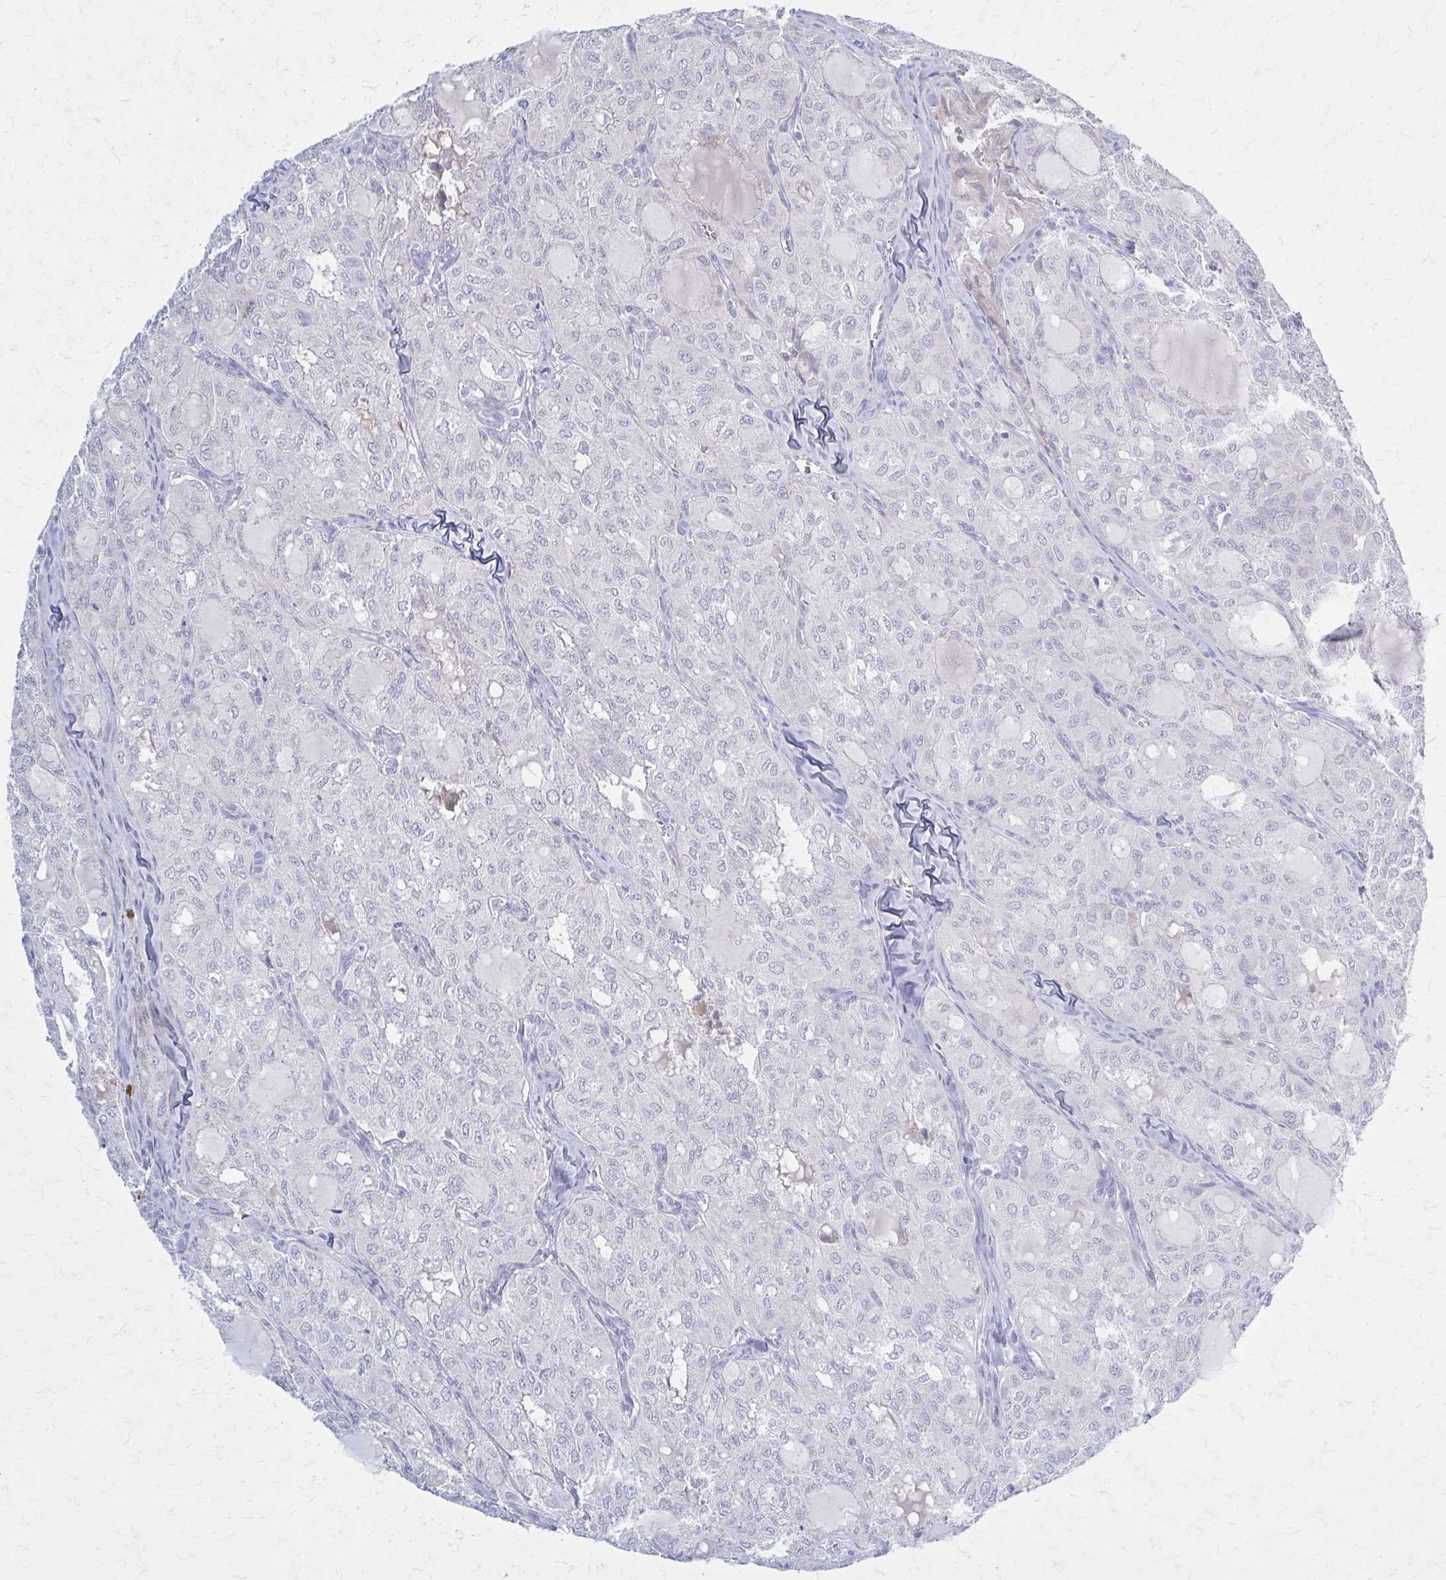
{"staining": {"intensity": "negative", "quantity": "none", "location": "none"}, "tissue": "thyroid cancer", "cell_type": "Tumor cells", "image_type": "cancer", "snomed": [{"axis": "morphology", "description": "Follicular adenoma carcinoma, NOS"}, {"axis": "topography", "description": "Thyroid gland"}], "caption": "Human follicular adenoma carcinoma (thyroid) stained for a protein using IHC exhibits no staining in tumor cells.", "gene": "SERPIND1", "patient": {"sex": "male", "age": 75}}